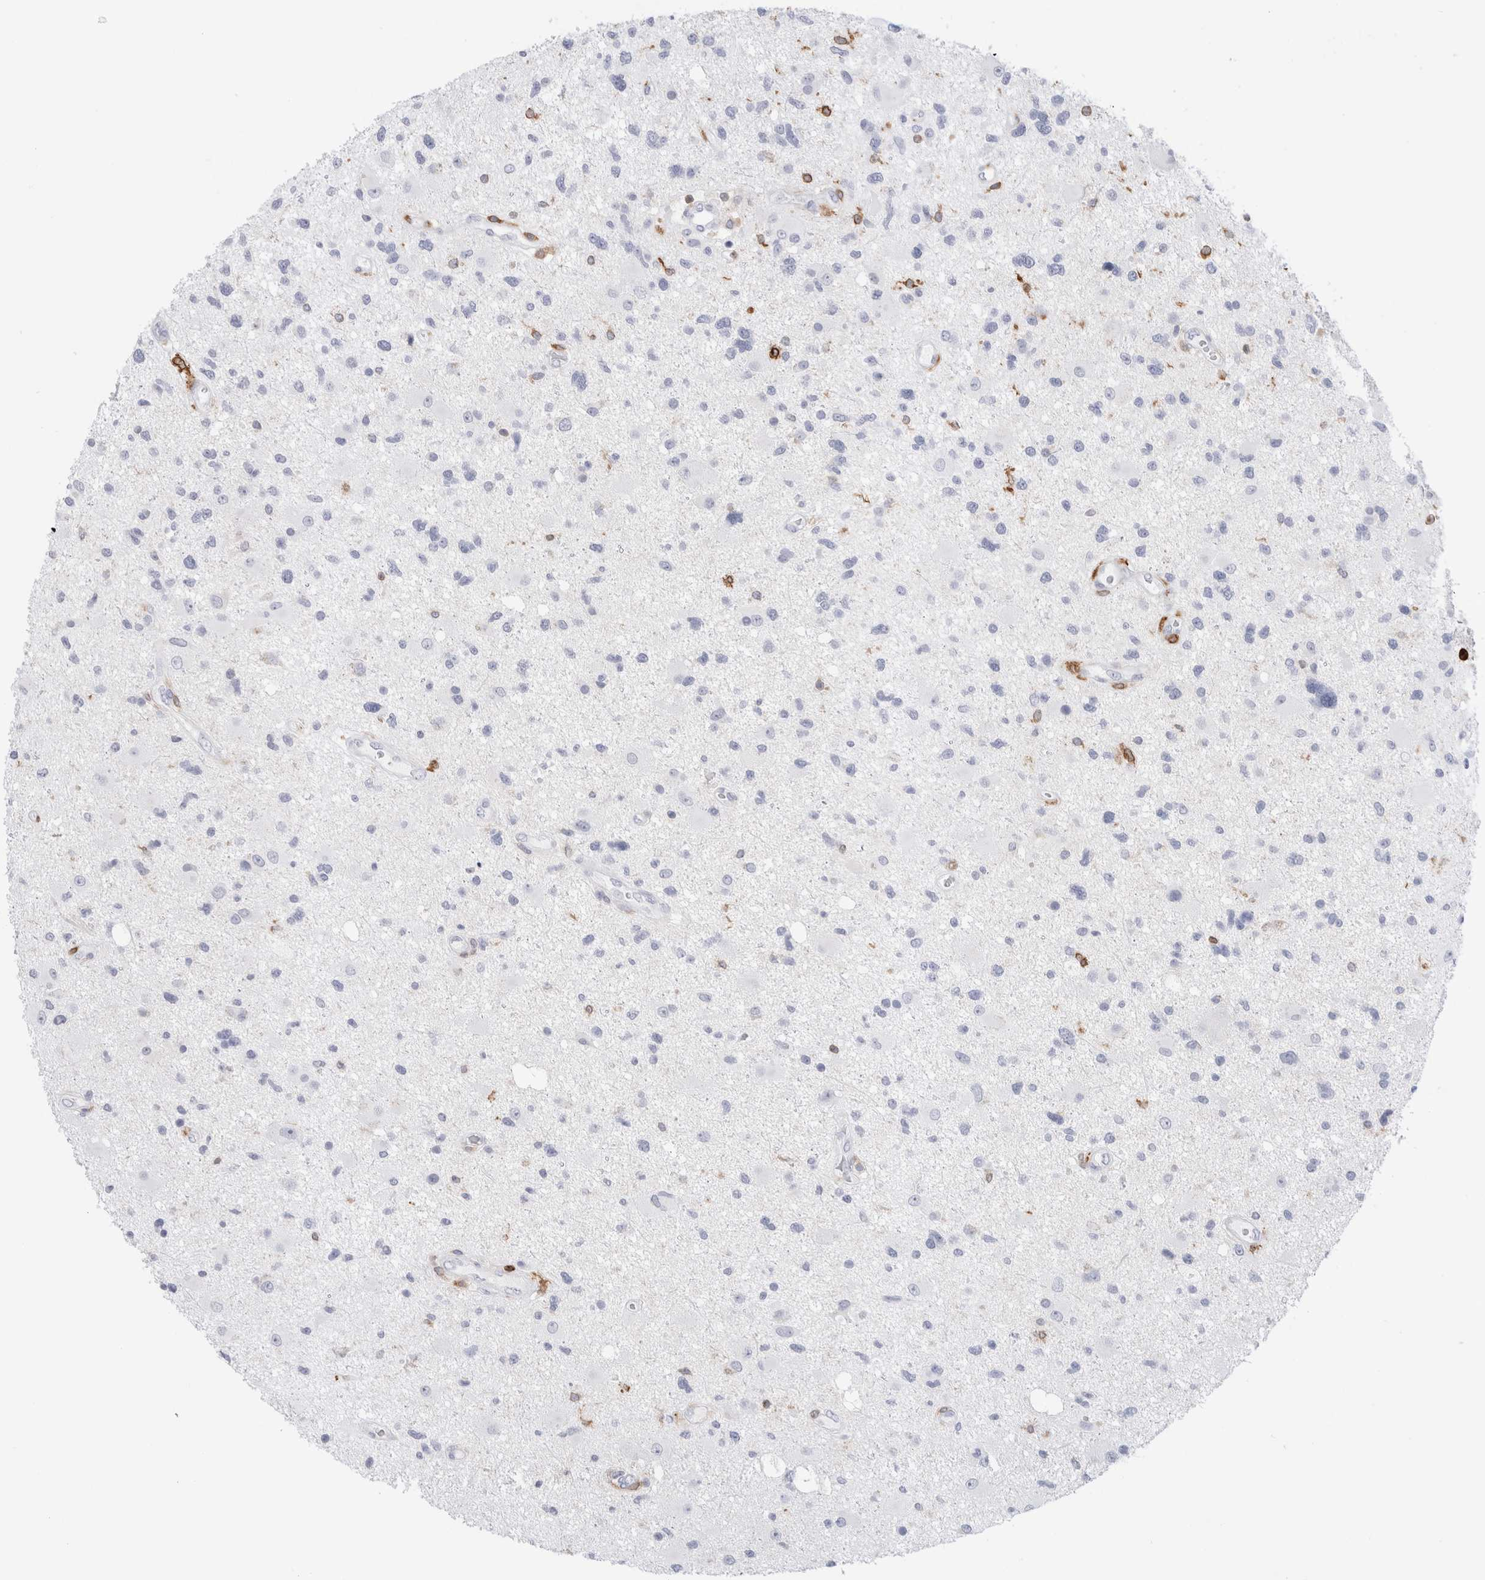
{"staining": {"intensity": "negative", "quantity": "none", "location": "none"}, "tissue": "glioma", "cell_type": "Tumor cells", "image_type": "cancer", "snomed": [{"axis": "morphology", "description": "Glioma, malignant, High grade"}, {"axis": "topography", "description": "Brain"}], "caption": "This is a micrograph of IHC staining of malignant glioma (high-grade), which shows no expression in tumor cells.", "gene": "ALOX5AP", "patient": {"sex": "male", "age": 33}}